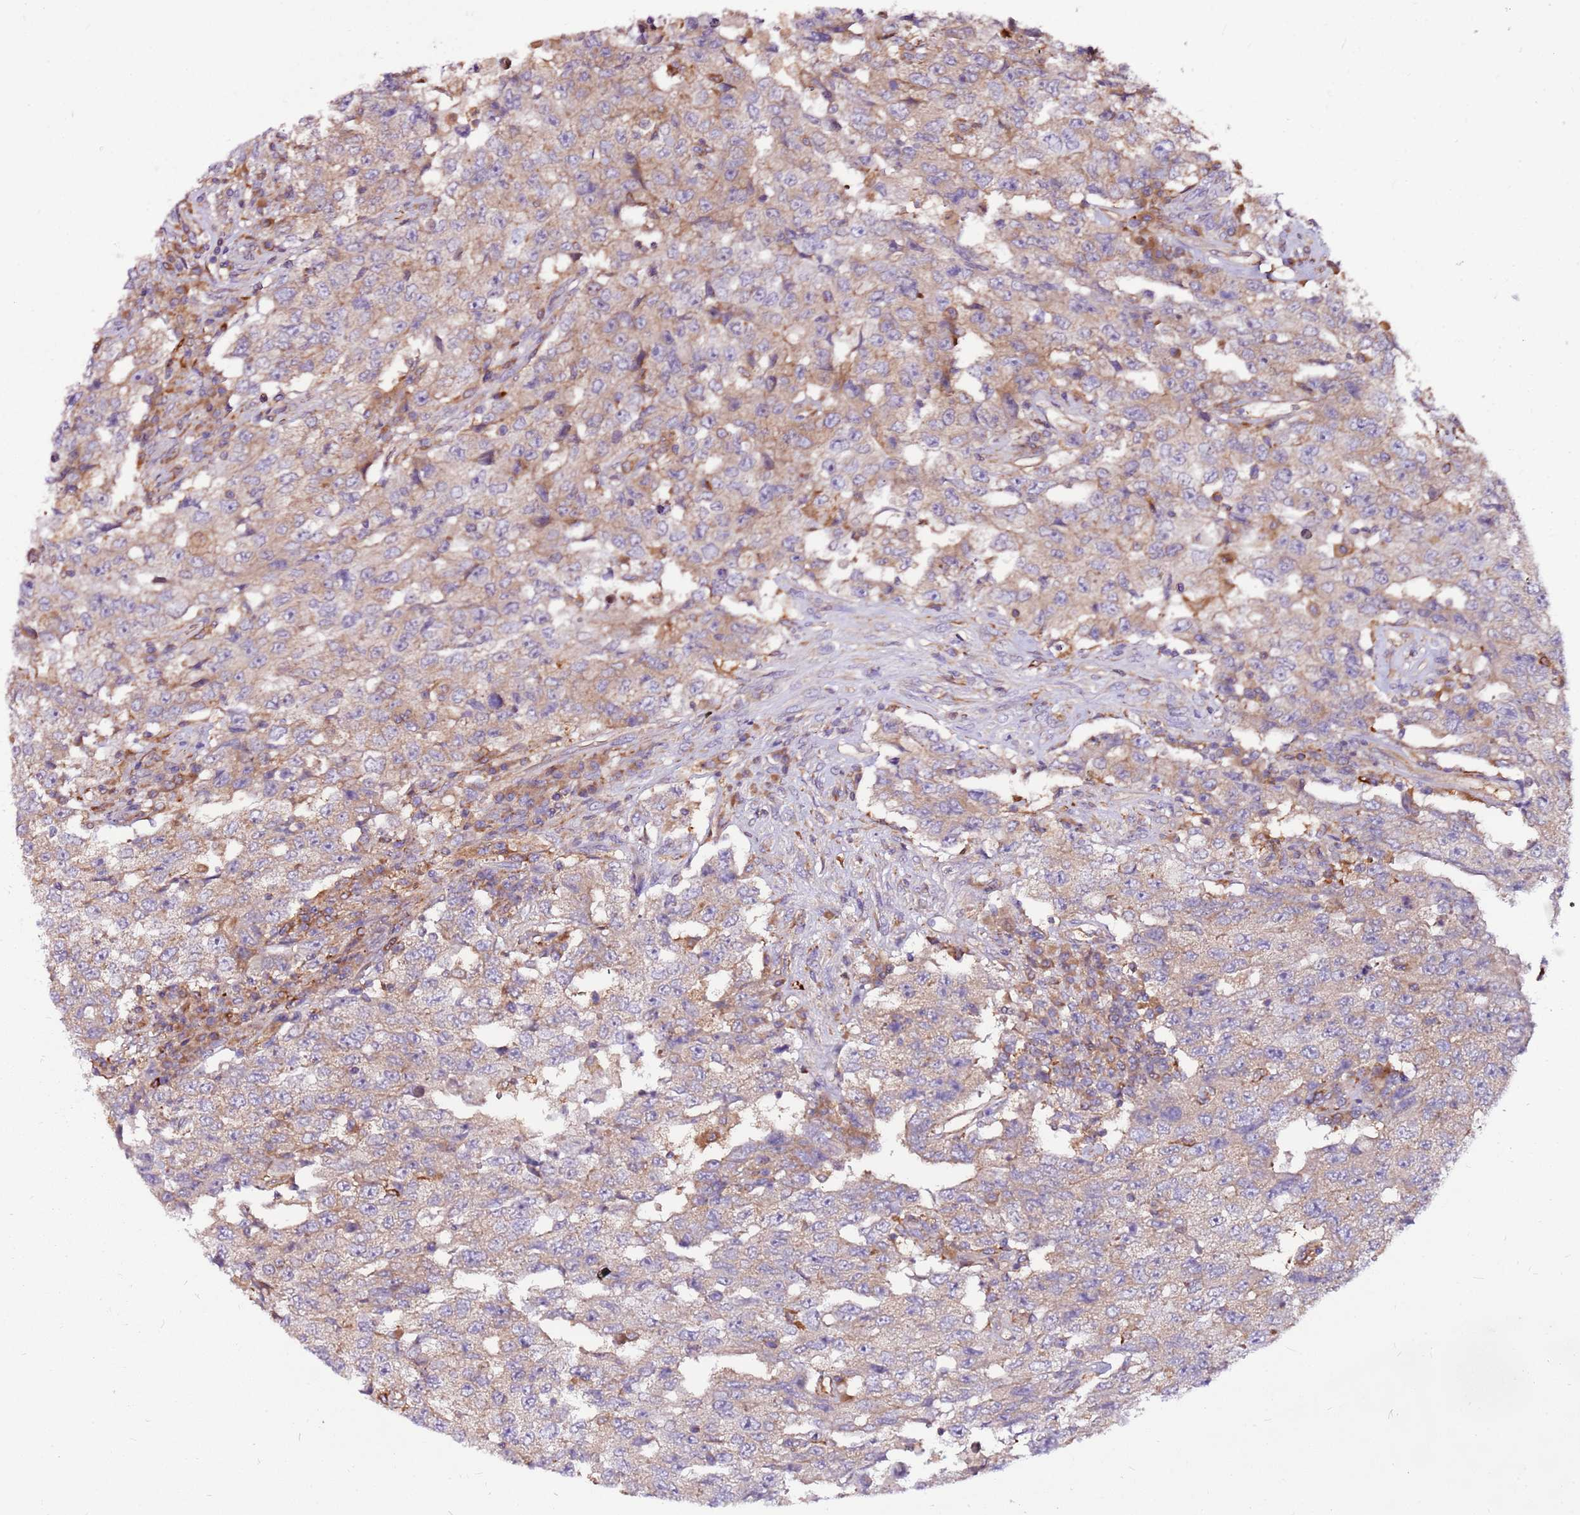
{"staining": {"intensity": "weak", "quantity": "25%-75%", "location": "cytoplasmic/membranous"}, "tissue": "testis cancer", "cell_type": "Tumor cells", "image_type": "cancer", "snomed": [{"axis": "morphology", "description": "Carcinoma, Embryonal, NOS"}, {"axis": "topography", "description": "Testis"}], "caption": "Testis cancer stained with IHC demonstrates weak cytoplasmic/membranous expression in about 25%-75% of tumor cells. The staining was performed using DAB, with brown indicating positive protein expression. Nuclei are stained blue with hematoxylin.", "gene": "ATXN2L", "patient": {"sex": "male", "age": 26}}